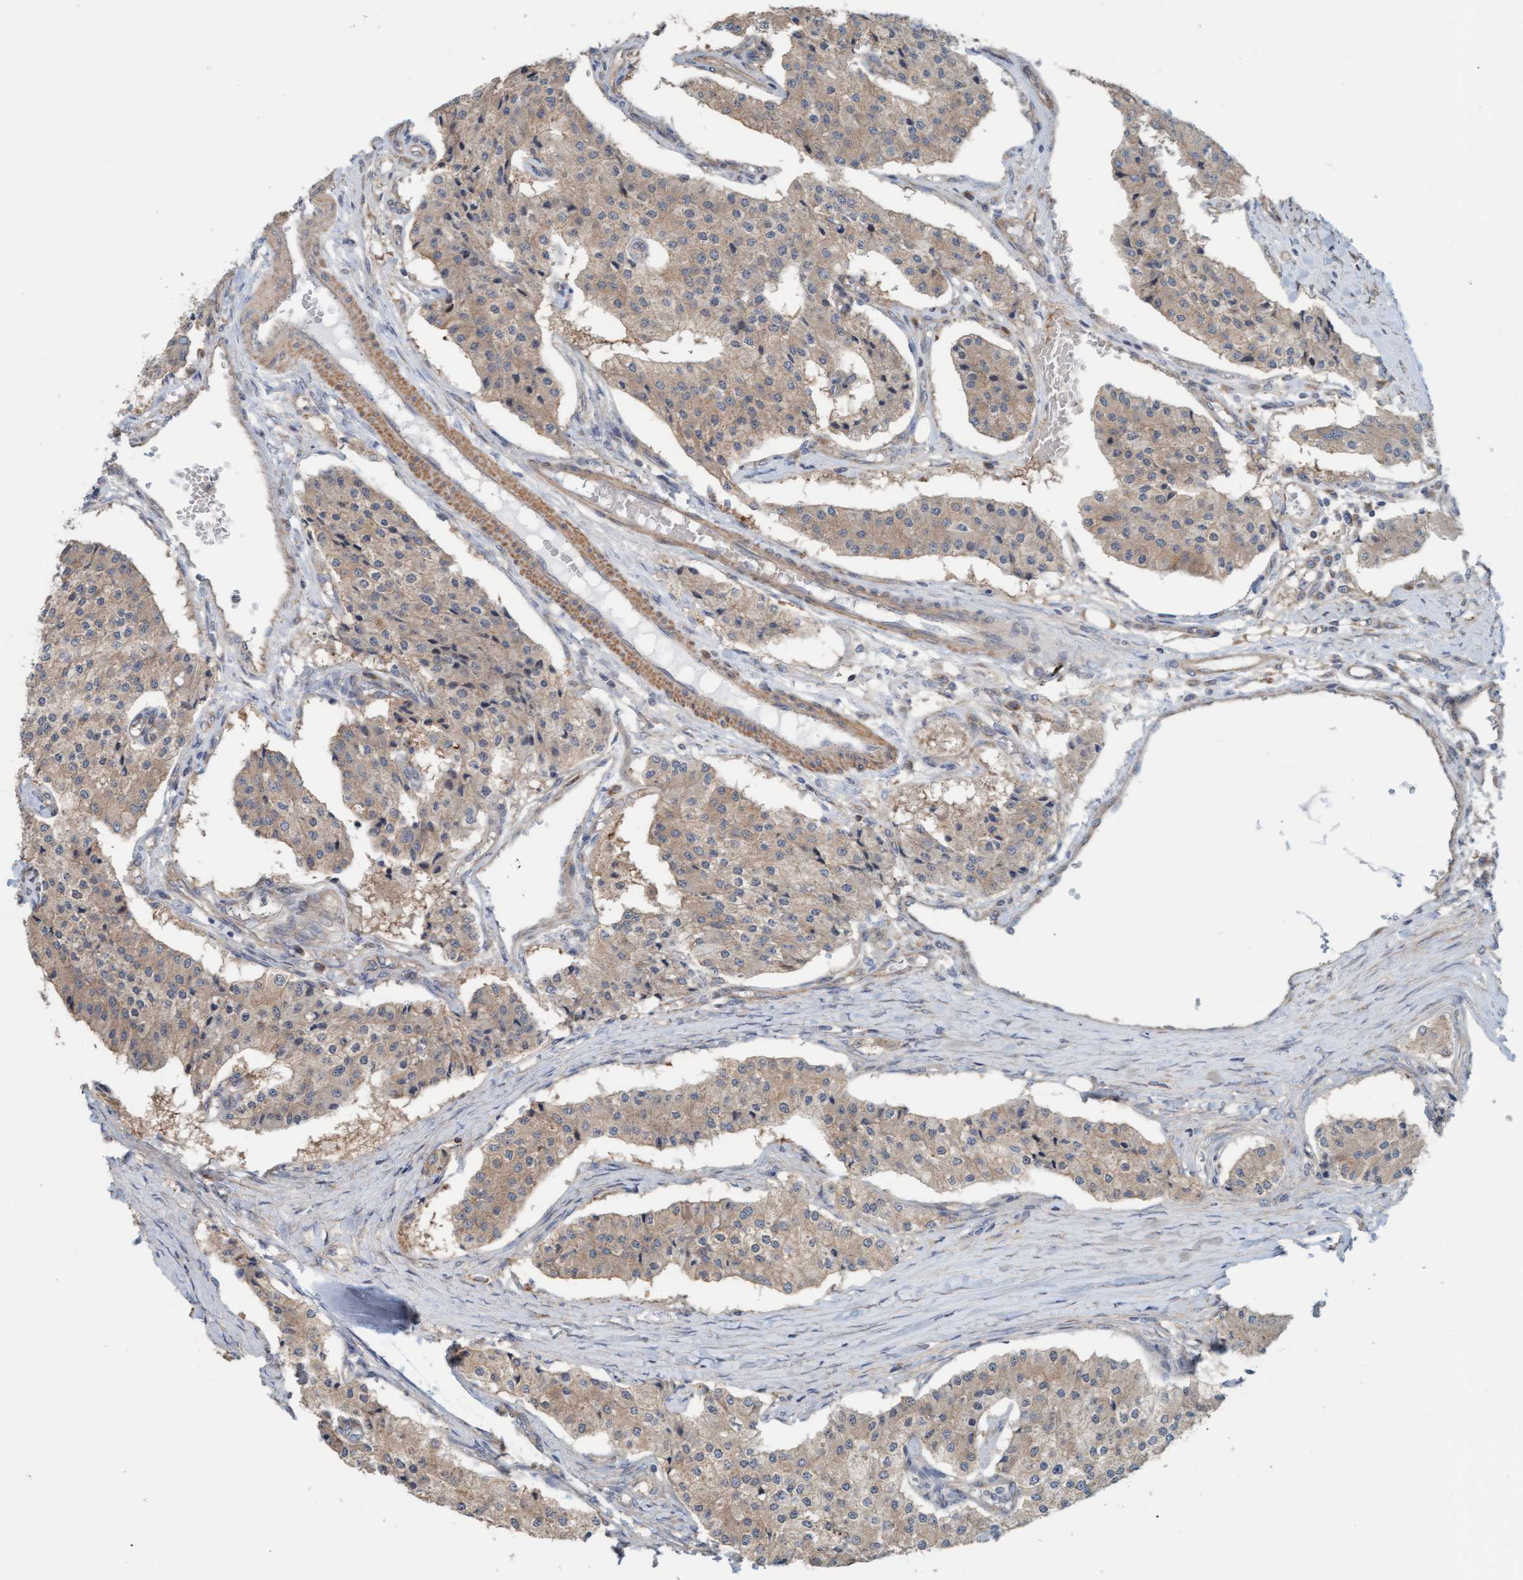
{"staining": {"intensity": "moderate", "quantity": ">75%", "location": "cytoplasmic/membranous"}, "tissue": "carcinoid", "cell_type": "Tumor cells", "image_type": "cancer", "snomed": [{"axis": "morphology", "description": "Carcinoid, malignant, NOS"}, {"axis": "topography", "description": "Colon"}], "caption": "Immunohistochemistry (DAB) staining of human carcinoid displays moderate cytoplasmic/membranous protein expression in about >75% of tumor cells. (IHC, brightfield microscopy, high magnification).", "gene": "UBAP1", "patient": {"sex": "female", "age": 52}}